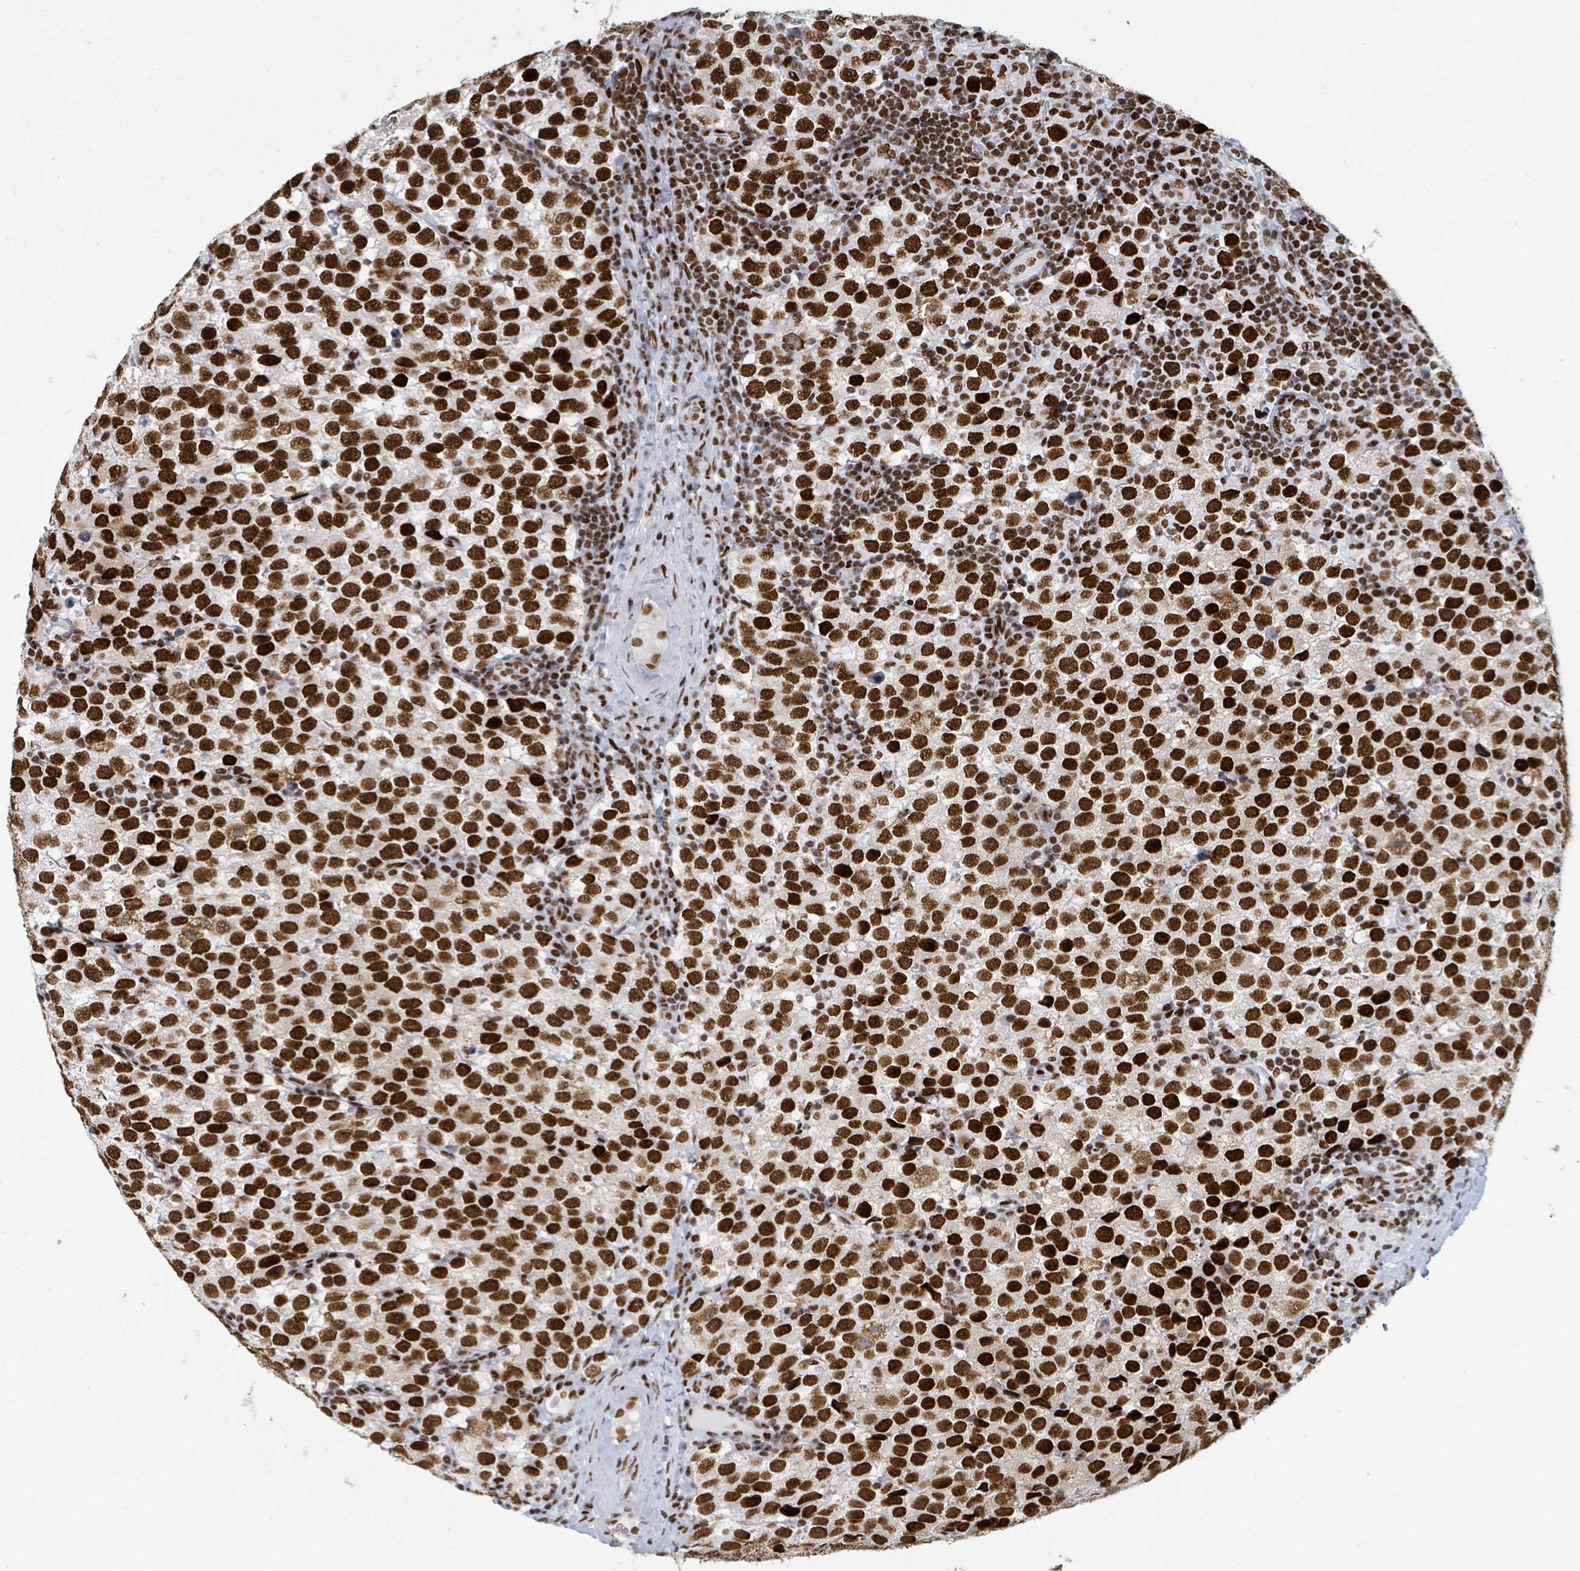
{"staining": {"intensity": "strong", "quantity": ">75%", "location": "nuclear"}, "tissue": "testis cancer", "cell_type": "Tumor cells", "image_type": "cancer", "snomed": [{"axis": "morphology", "description": "Seminoma, NOS"}, {"axis": "topography", "description": "Testis"}], "caption": "Strong nuclear protein staining is identified in about >75% of tumor cells in testis seminoma. (DAB (3,3'-diaminobenzidine) IHC with brightfield microscopy, high magnification).", "gene": "DHX16", "patient": {"sex": "male", "age": 34}}